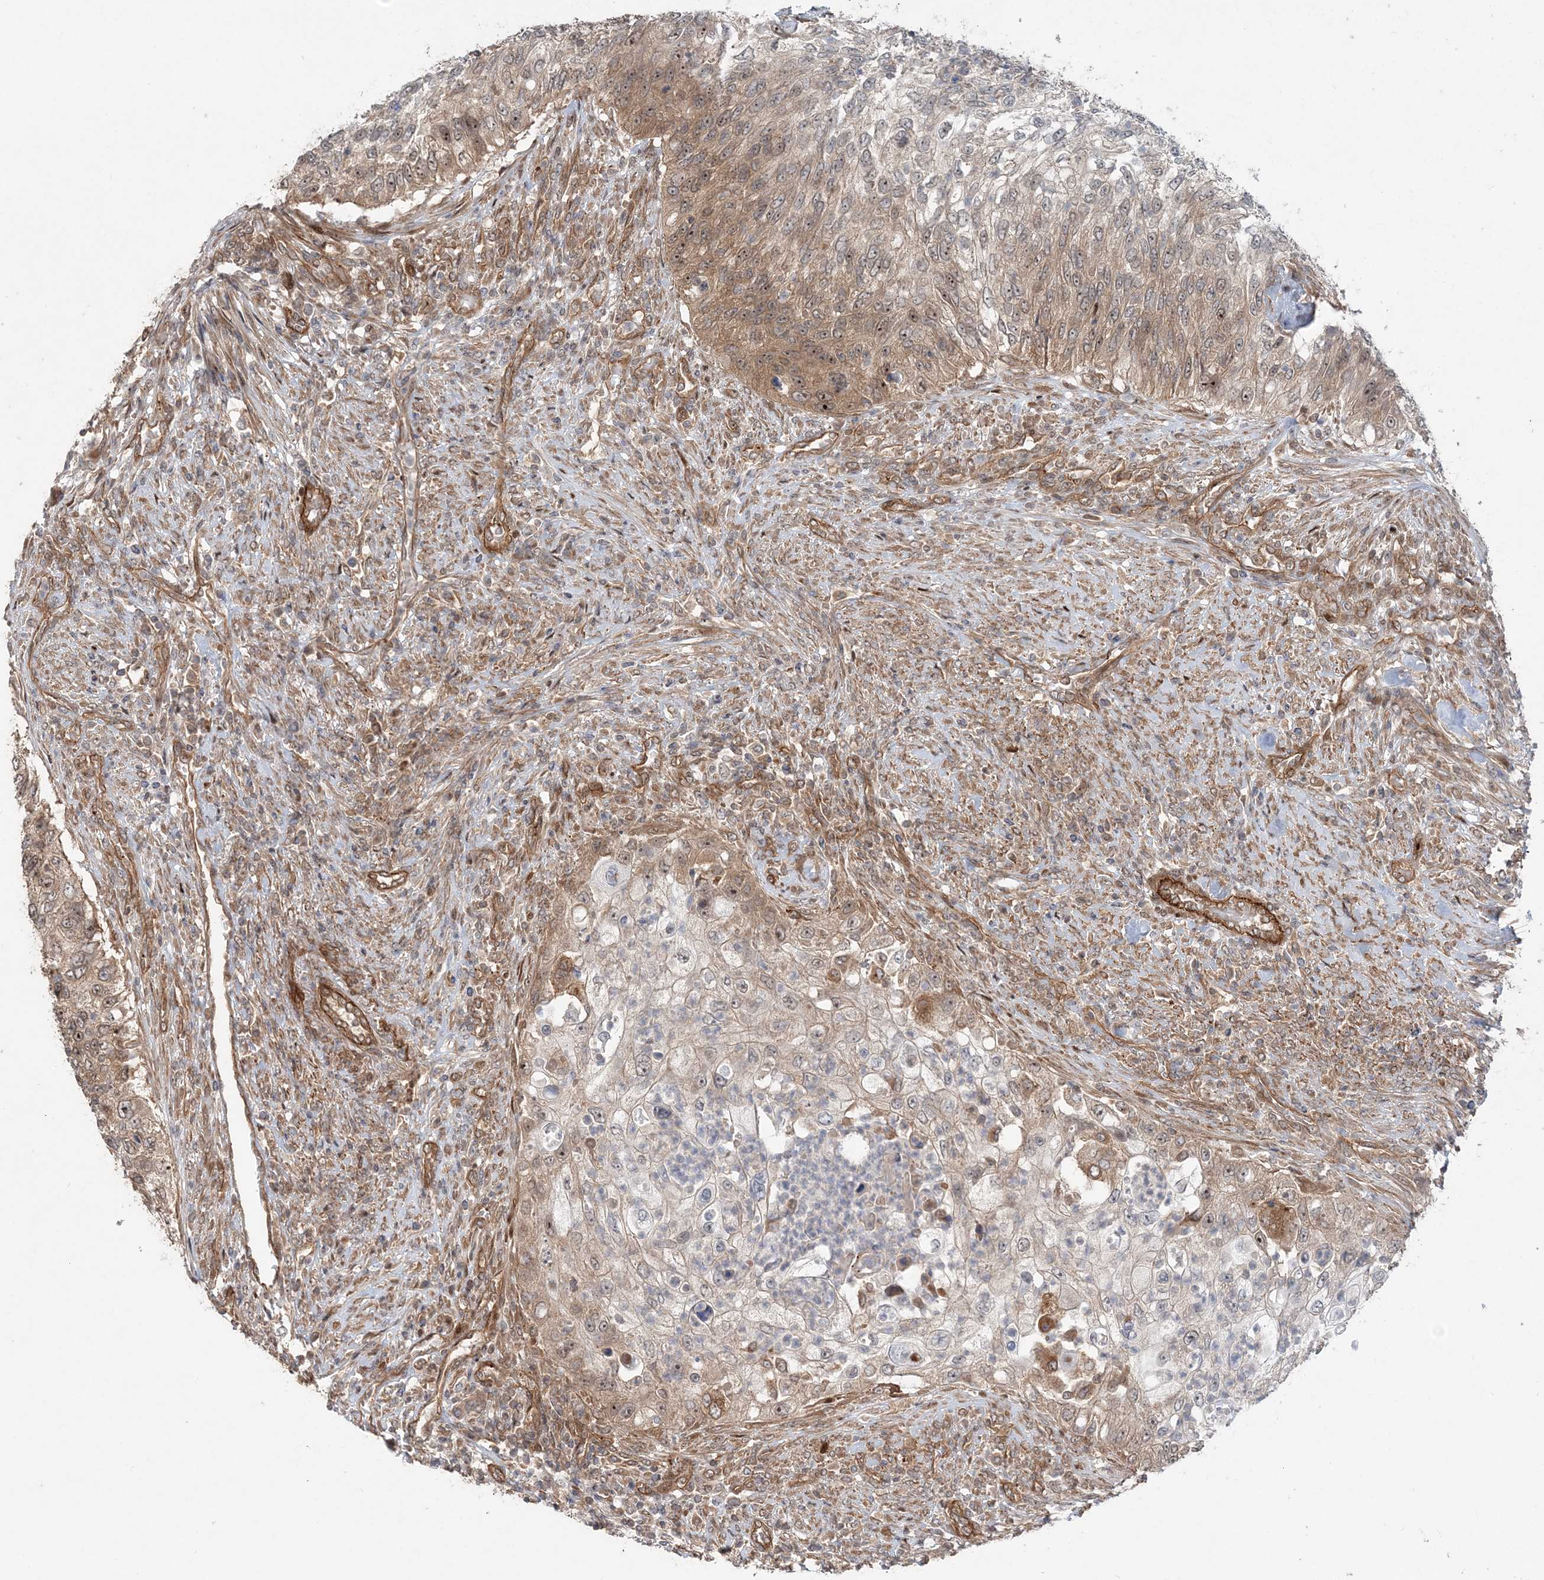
{"staining": {"intensity": "moderate", "quantity": "25%-75%", "location": "cytoplasmic/membranous,nuclear"}, "tissue": "urothelial cancer", "cell_type": "Tumor cells", "image_type": "cancer", "snomed": [{"axis": "morphology", "description": "Urothelial carcinoma, High grade"}, {"axis": "topography", "description": "Urinary bladder"}], "caption": "Immunohistochemistry (DAB) staining of human high-grade urothelial carcinoma displays moderate cytoplasmic/membranous and nuclear protein positivity in approximately 25%-75% of tumor cells.", "gene": "GEMIN5", "patient": {"sex": "female", "age": 60}}